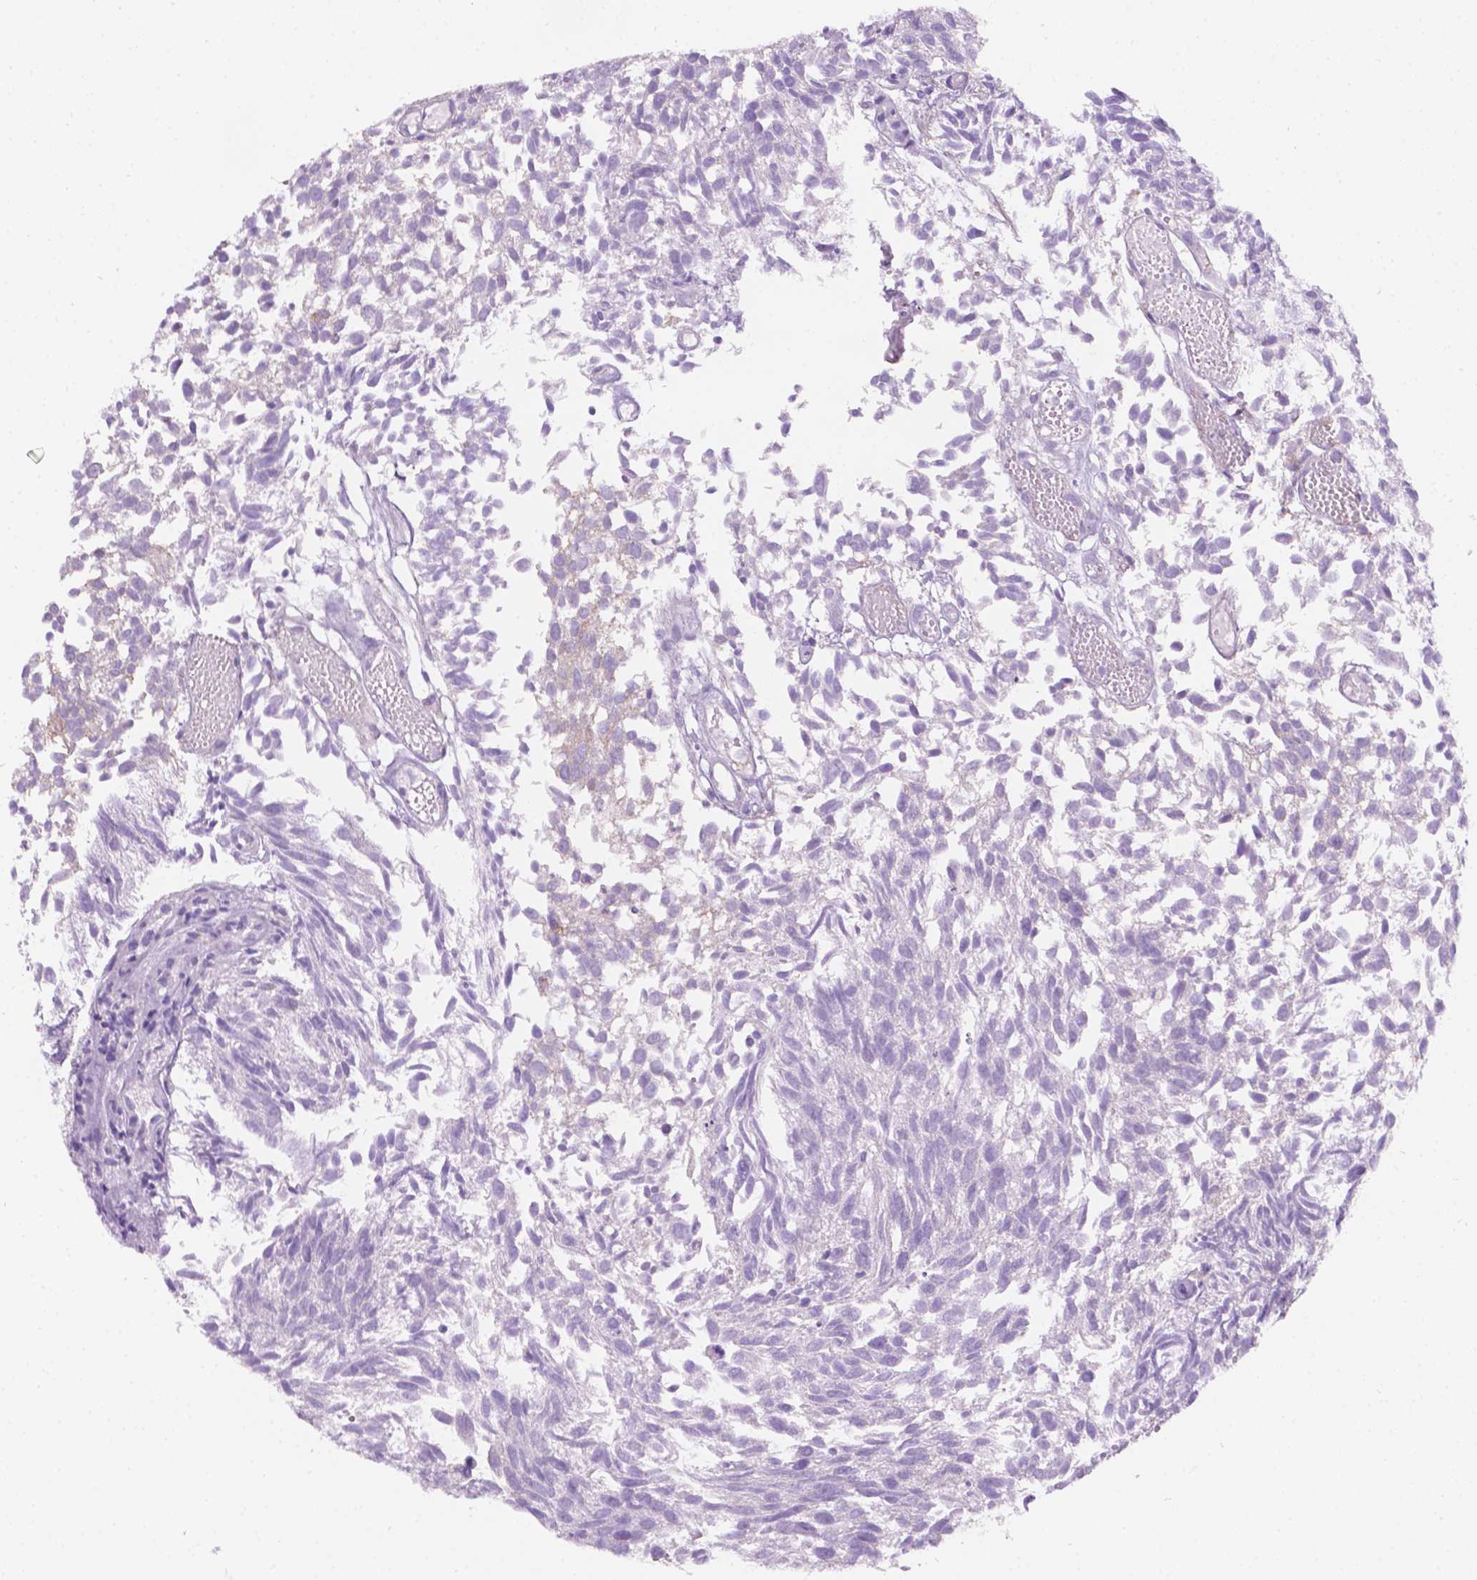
{"staining": {"intensity": "negative", "quantity": "none", "location": "none"}, "tissue": "urothelial cancer", "cell_type": "Tumor cells", "image_type": "cancer", "snomed": [{"axis": "morphology", "description": "Urothelial carcinoma, Low grade"}, {"axis": "topography", "description": "Urinary bladder"}], "caption": "A high-resolution photomicrograph shows immunohistochemistry staining of urothelial cancer, which reveals no significant positivity in tumor cells.", "gene": "NOS1AP", "patient": {"sex": "male", "age": 70}}